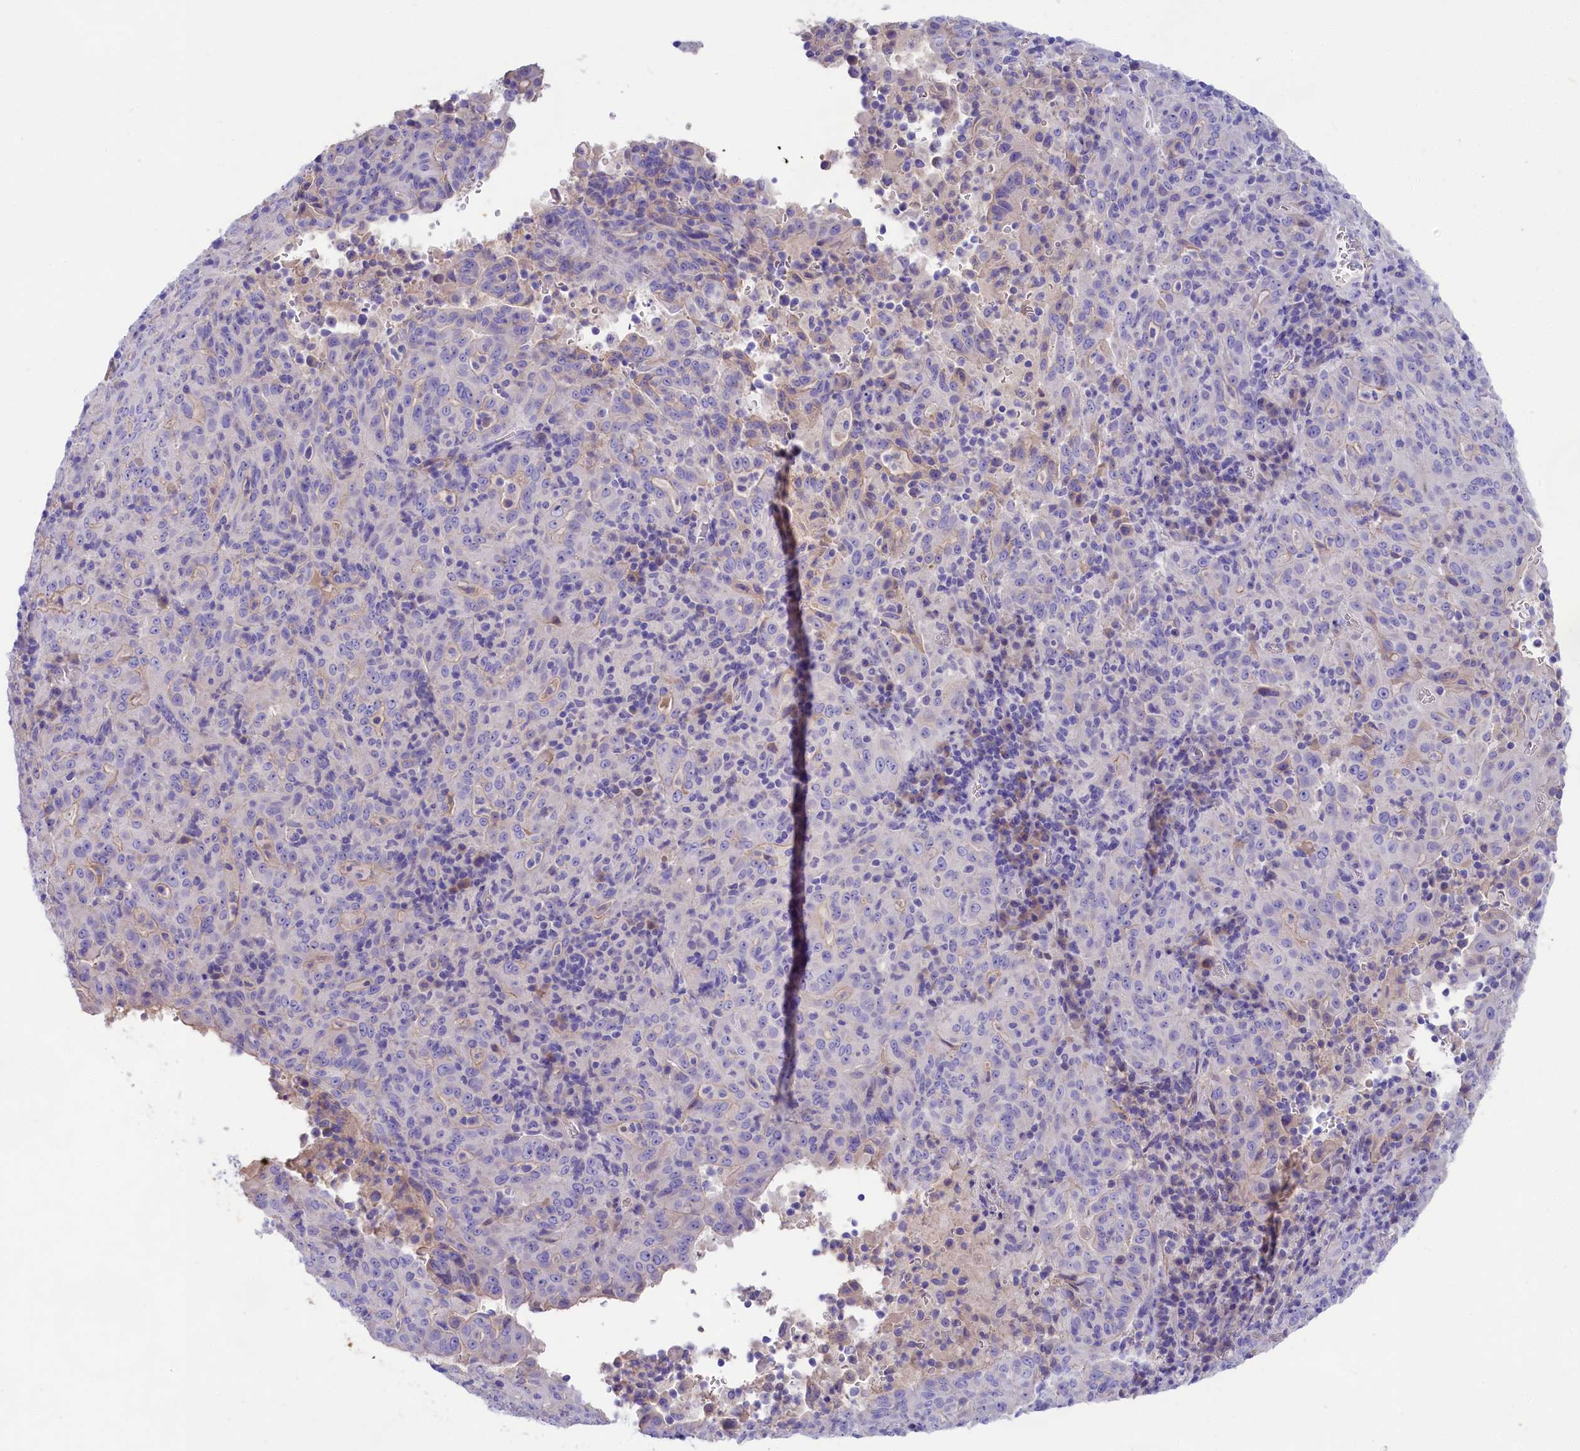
{"staining": {"intensity": "negative", "quantity": "none", "location": "none"}, "tissue": "pancreatic cancer", "cell_type": "Tumor cells", "image_type": "cancer", "snomed": [{"axis": "morphology", "description": "Adenocarcinoma, NOS"}, {"axis": "topography", "description": "Pancreas"}], "caption": "DAB (3,3'-diaminobenzidine) immunohistochemical staining of adenocarcinoma (pancreatic) exhibits no significant expression in tumor cells. The staining is performed using DAB brown chromogen with nuclei counter-stained in using hematoxylin.", "gene": "SULT2A1", "patient": {"sex": "male", "age": 63}}